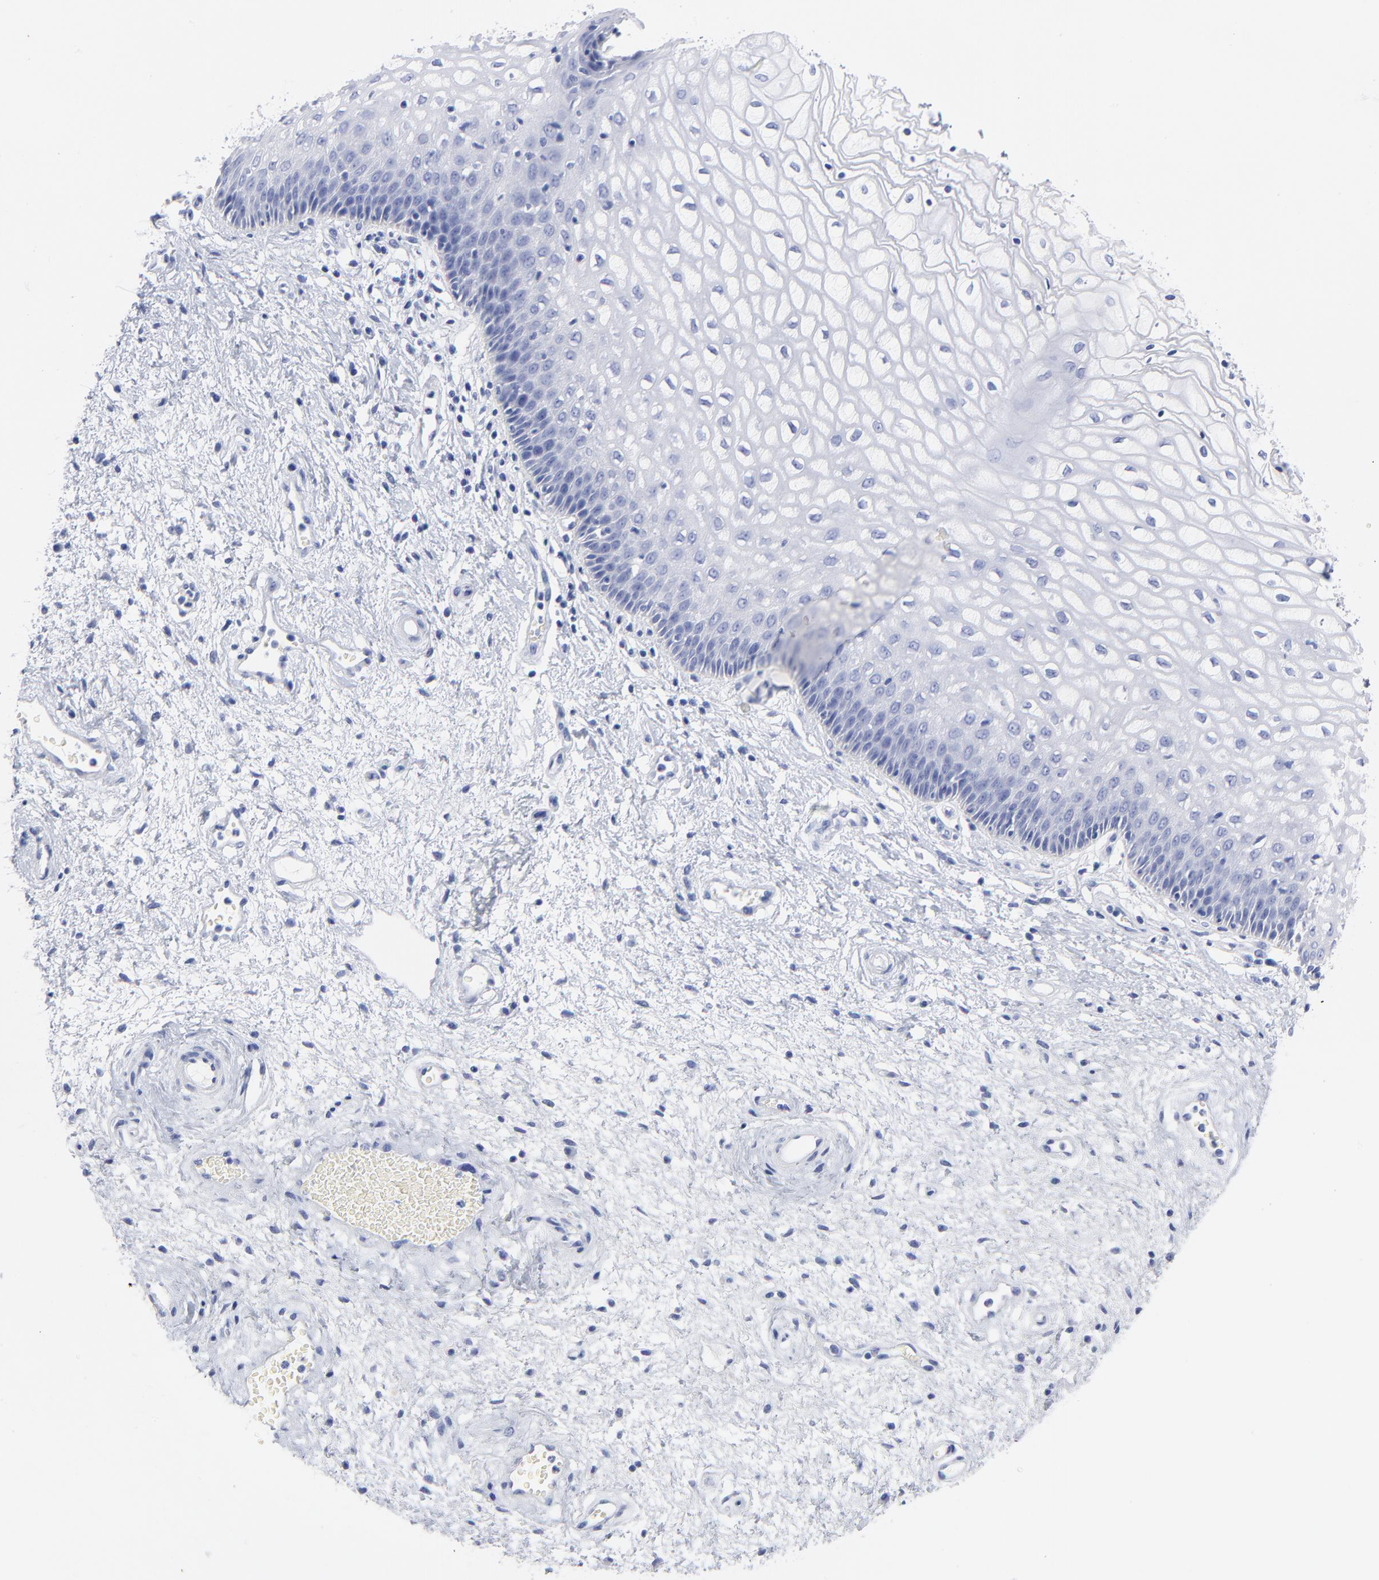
{"staining": {"intensity": "negative", "quantity": "none", "location": "none"}, "tissue": "vagina", "cell_type": "Squamous epithelial cells", "image_type": "normal", "snomed": [{"axis": "morphology", "description": "Normal tissue, NOS"}, {"axis": "topography", "description": "Vagina"}], "caption": "A high-resolution histopathology image shows immunohistochemistry staining of benign vagina, which shows no significant positivity in squamous epithelial cells. (DAB (3,3'-diaminobenzidine) immunohistochemistry, high magnification).", "gene": "ACY1", "patient": {"sex": "female", "age": 34}}